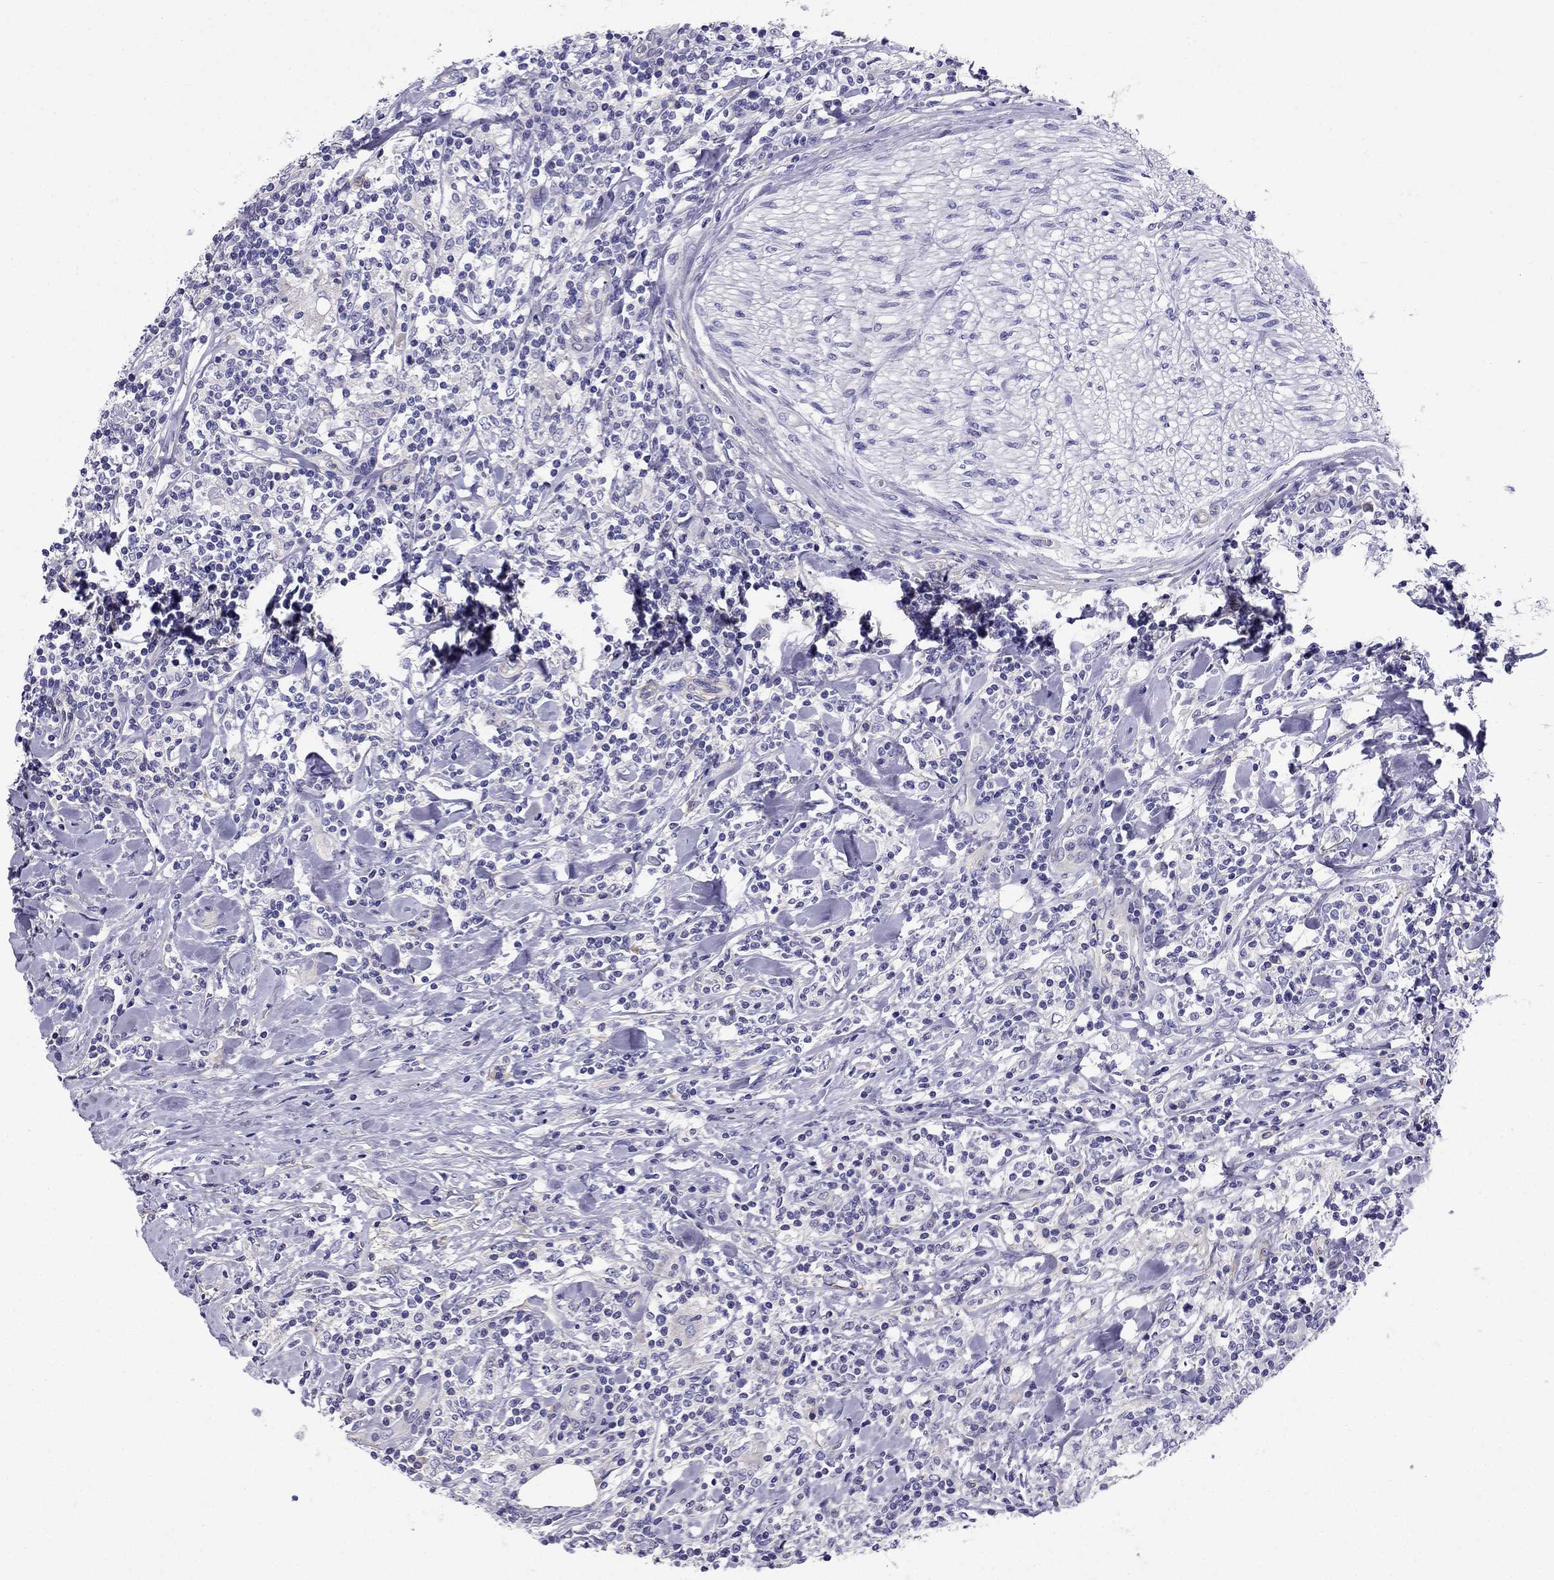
{"staining": {"intensity": "negative", "quantity": "none", "location": "none"}, "tissue": "lymphoma", "cell_type": "Tumor cells", "image_type": "cancer", "snomed": [{"axis": "morphology", "description": "Malignant lymphoma, non-Hodgkin's type, High grade"}, {"axis": "topography", "description": "Lymph node"}], "caption": "IHC of human lymphoma shows no staining in tumor cells.", "gene": "GPR50", "patient": {"sex": "female", "age": 84}}